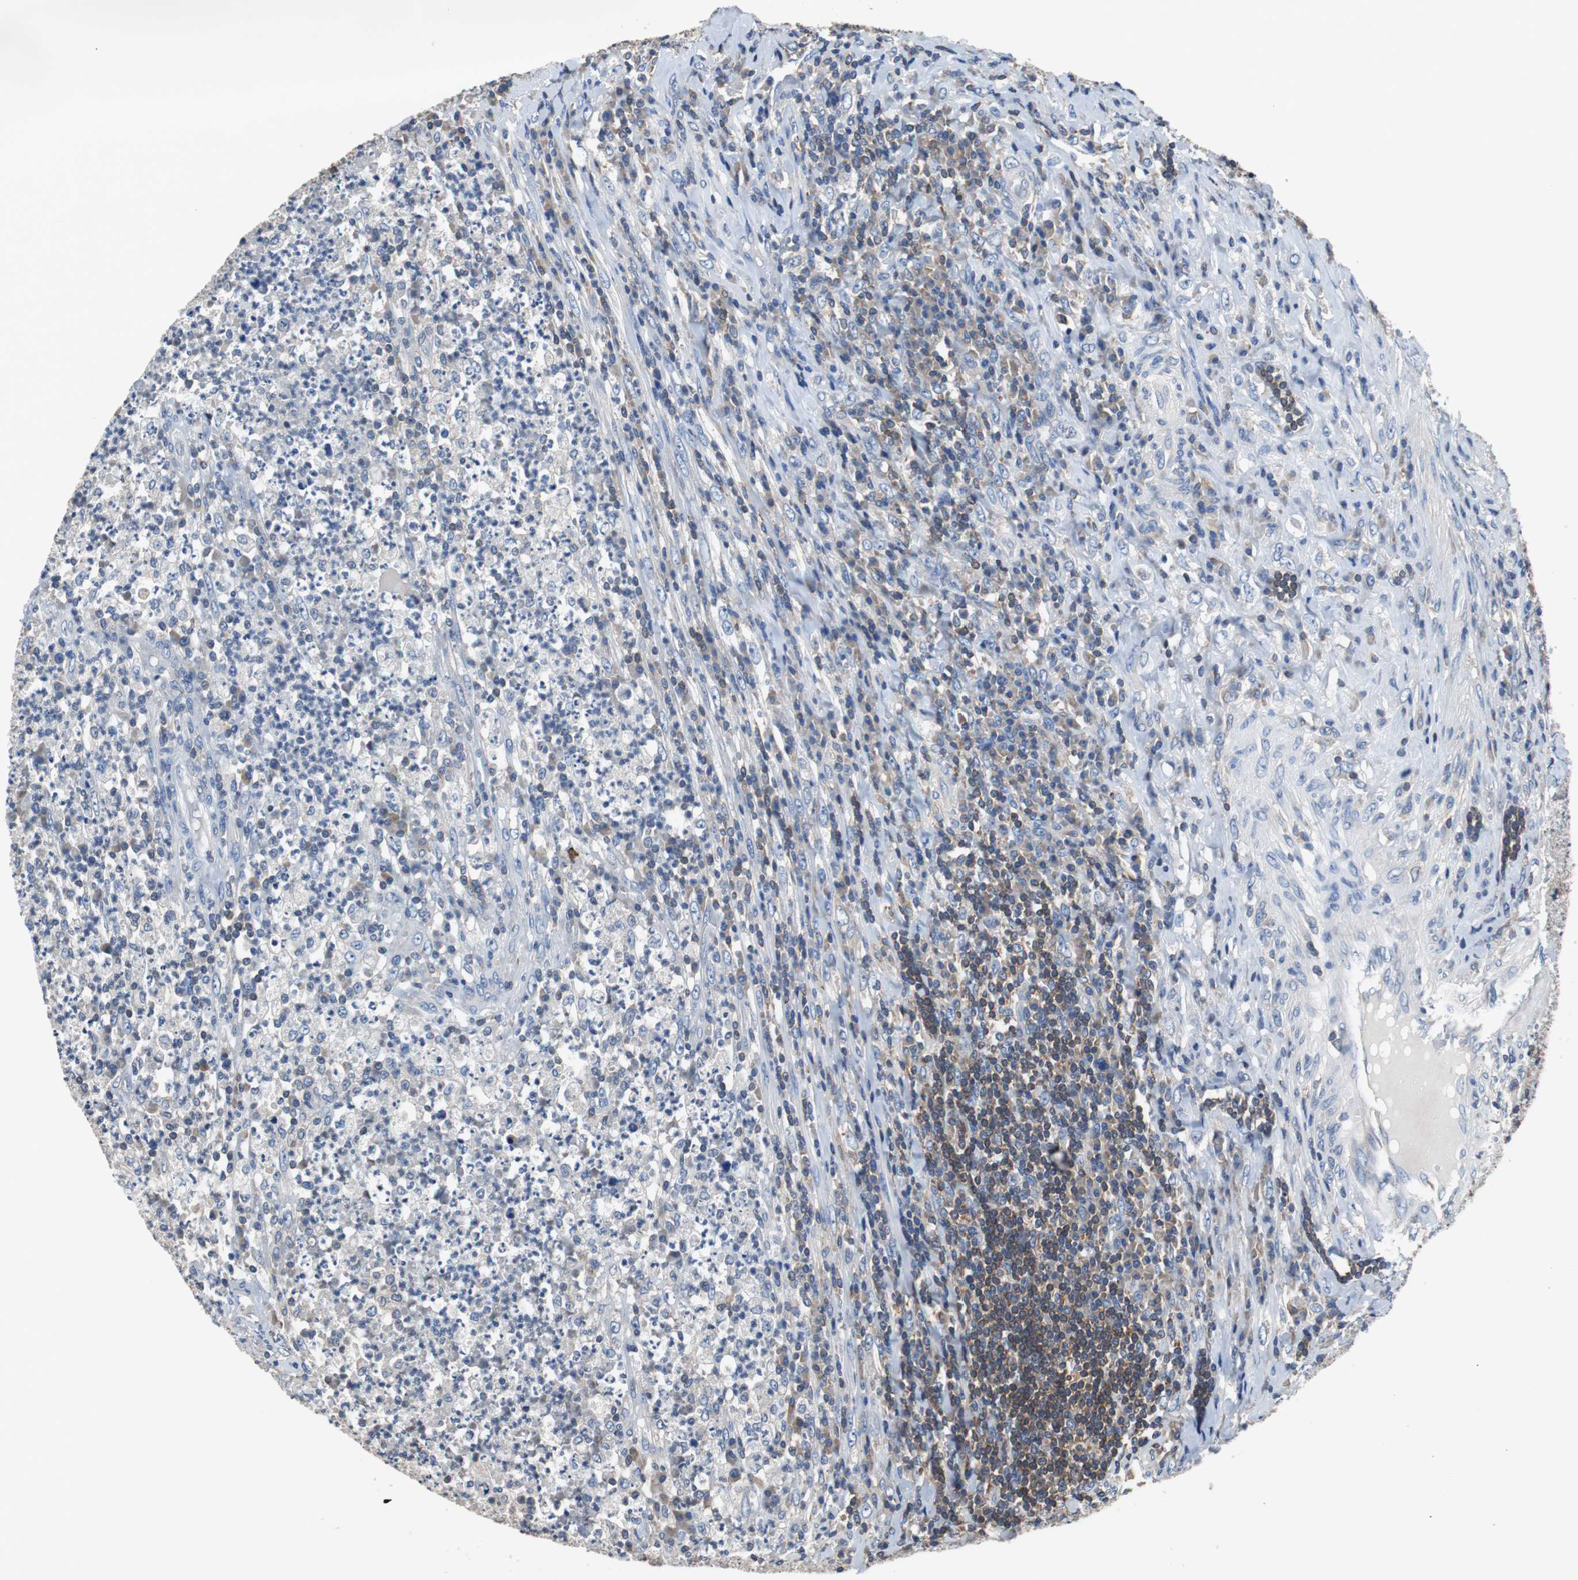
{"staining": {"intensity": "negative", "quantity": "none", "location": "none"}, "tissue": "testis cancer", "cell_type": "Tumor cells", "image_type": "cancer", "snomed": [{"axis": "morphology", "description": "Necrosis, NOS"}, {"axis": "morphology", "description": "Carcinoma, Embryonal, NOS"}, {"axis": "topography", "description": "Testis"}], "caption": "Embryonal carcinoma (testis) was stained to show a protein in brown. There is no significant staining in tumor cells.", "gene": "PRKCA", "patient": {"sex": "male", "age": 19}}